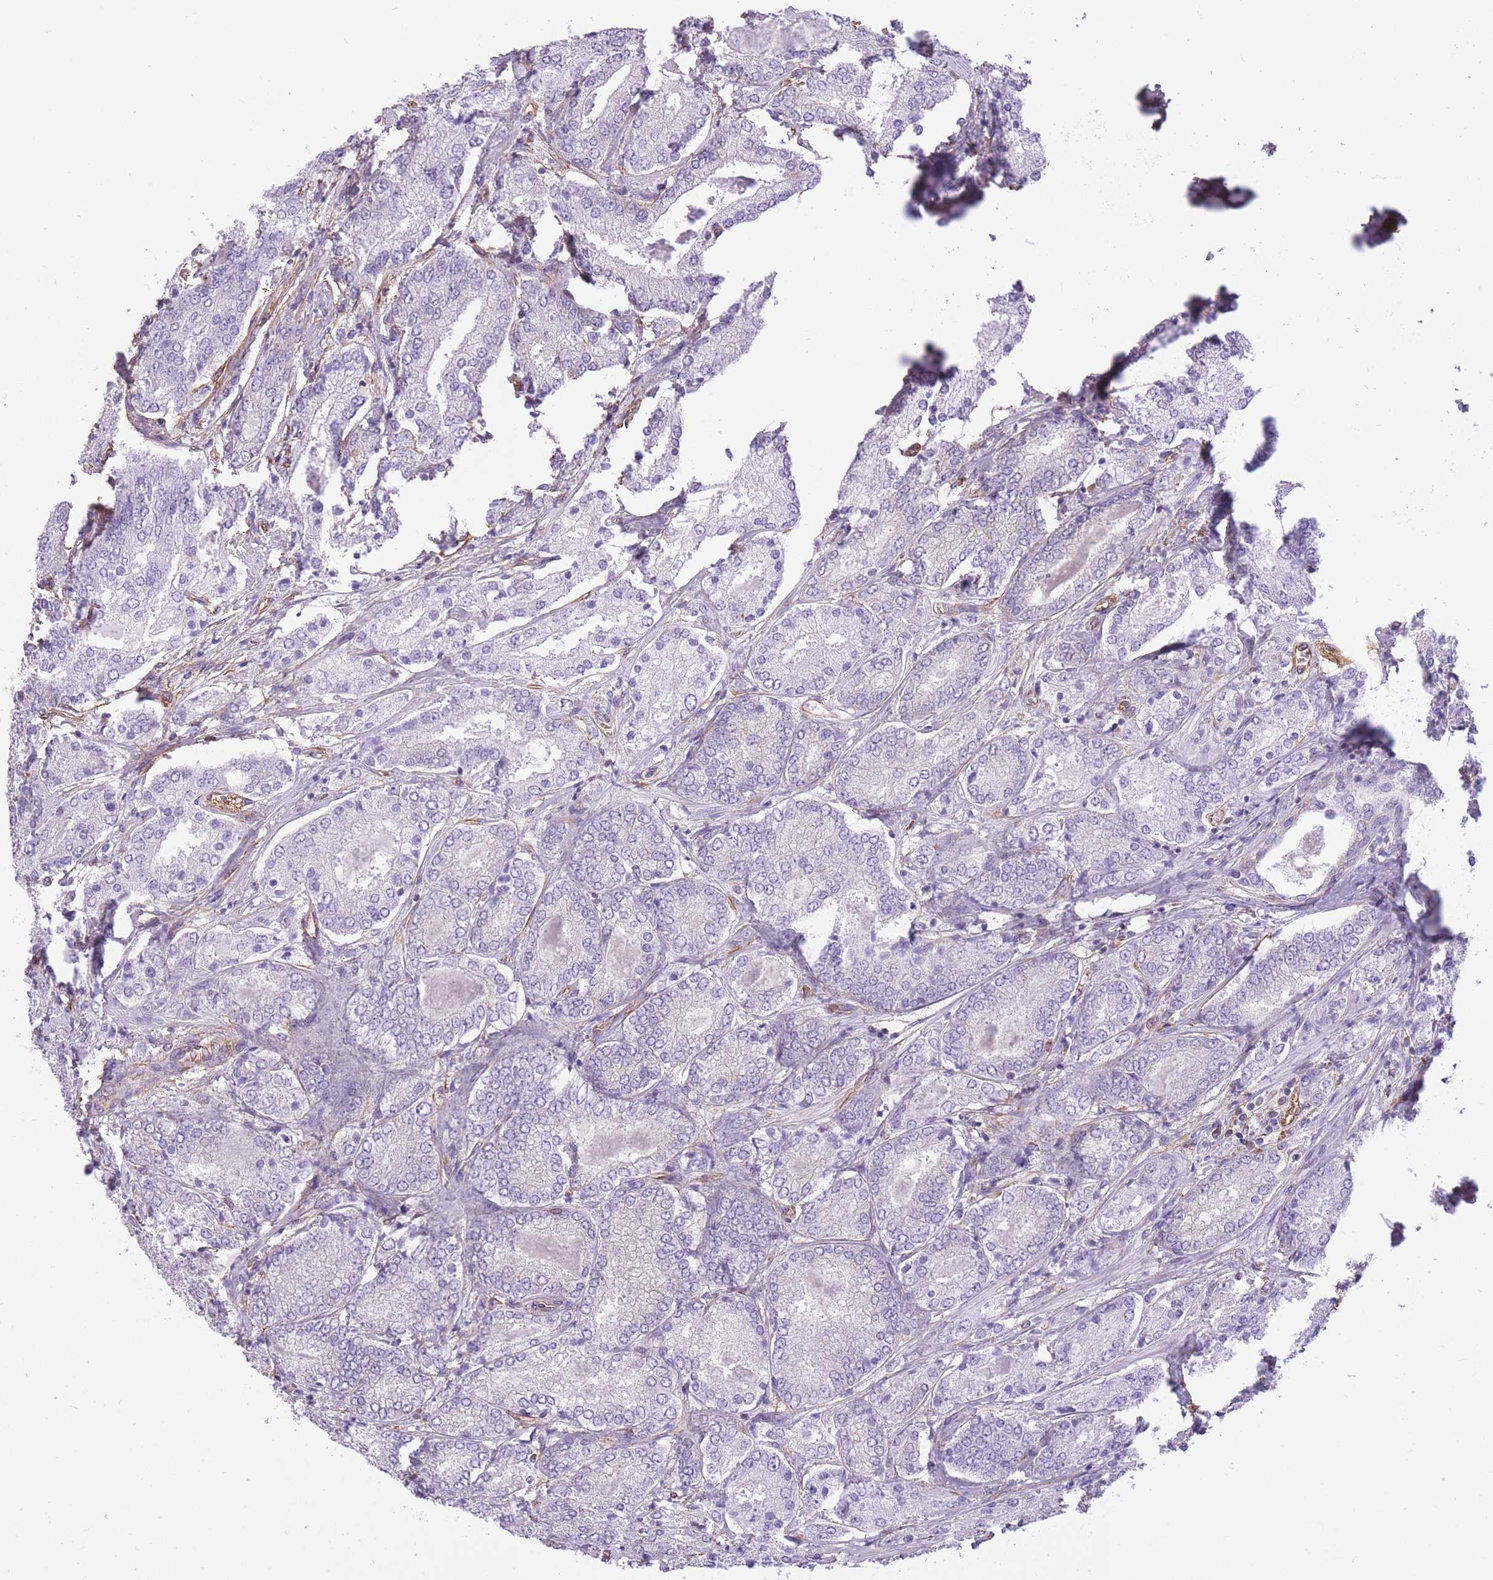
{"staining": {"intensity": "negative", "quantity": "none", "location": "none"}, "tissue": "prostate cancer", "cell_type": "Tumor cells", "image_type": "cancer", "snomed": [{"axis": "morphology", "description": "Adenocarcinoma, High grade"}, {"axis": "topography", "description": "Prostate"}], "caption": "The immunohistochemistry (IHC) photomicrograph has no significant positivity in tumor cells of high-grade adenocarcinoma (prostate) tissue. Brightfield microscopy of immunohistochemistry (IHC) stained with DAB (3,3'-diaminobenzidine) (brown) and hematoxylin (blue), captured at high magnification.", "gene": "ADD1", "patient": {"sex": "male", "age": 63}}